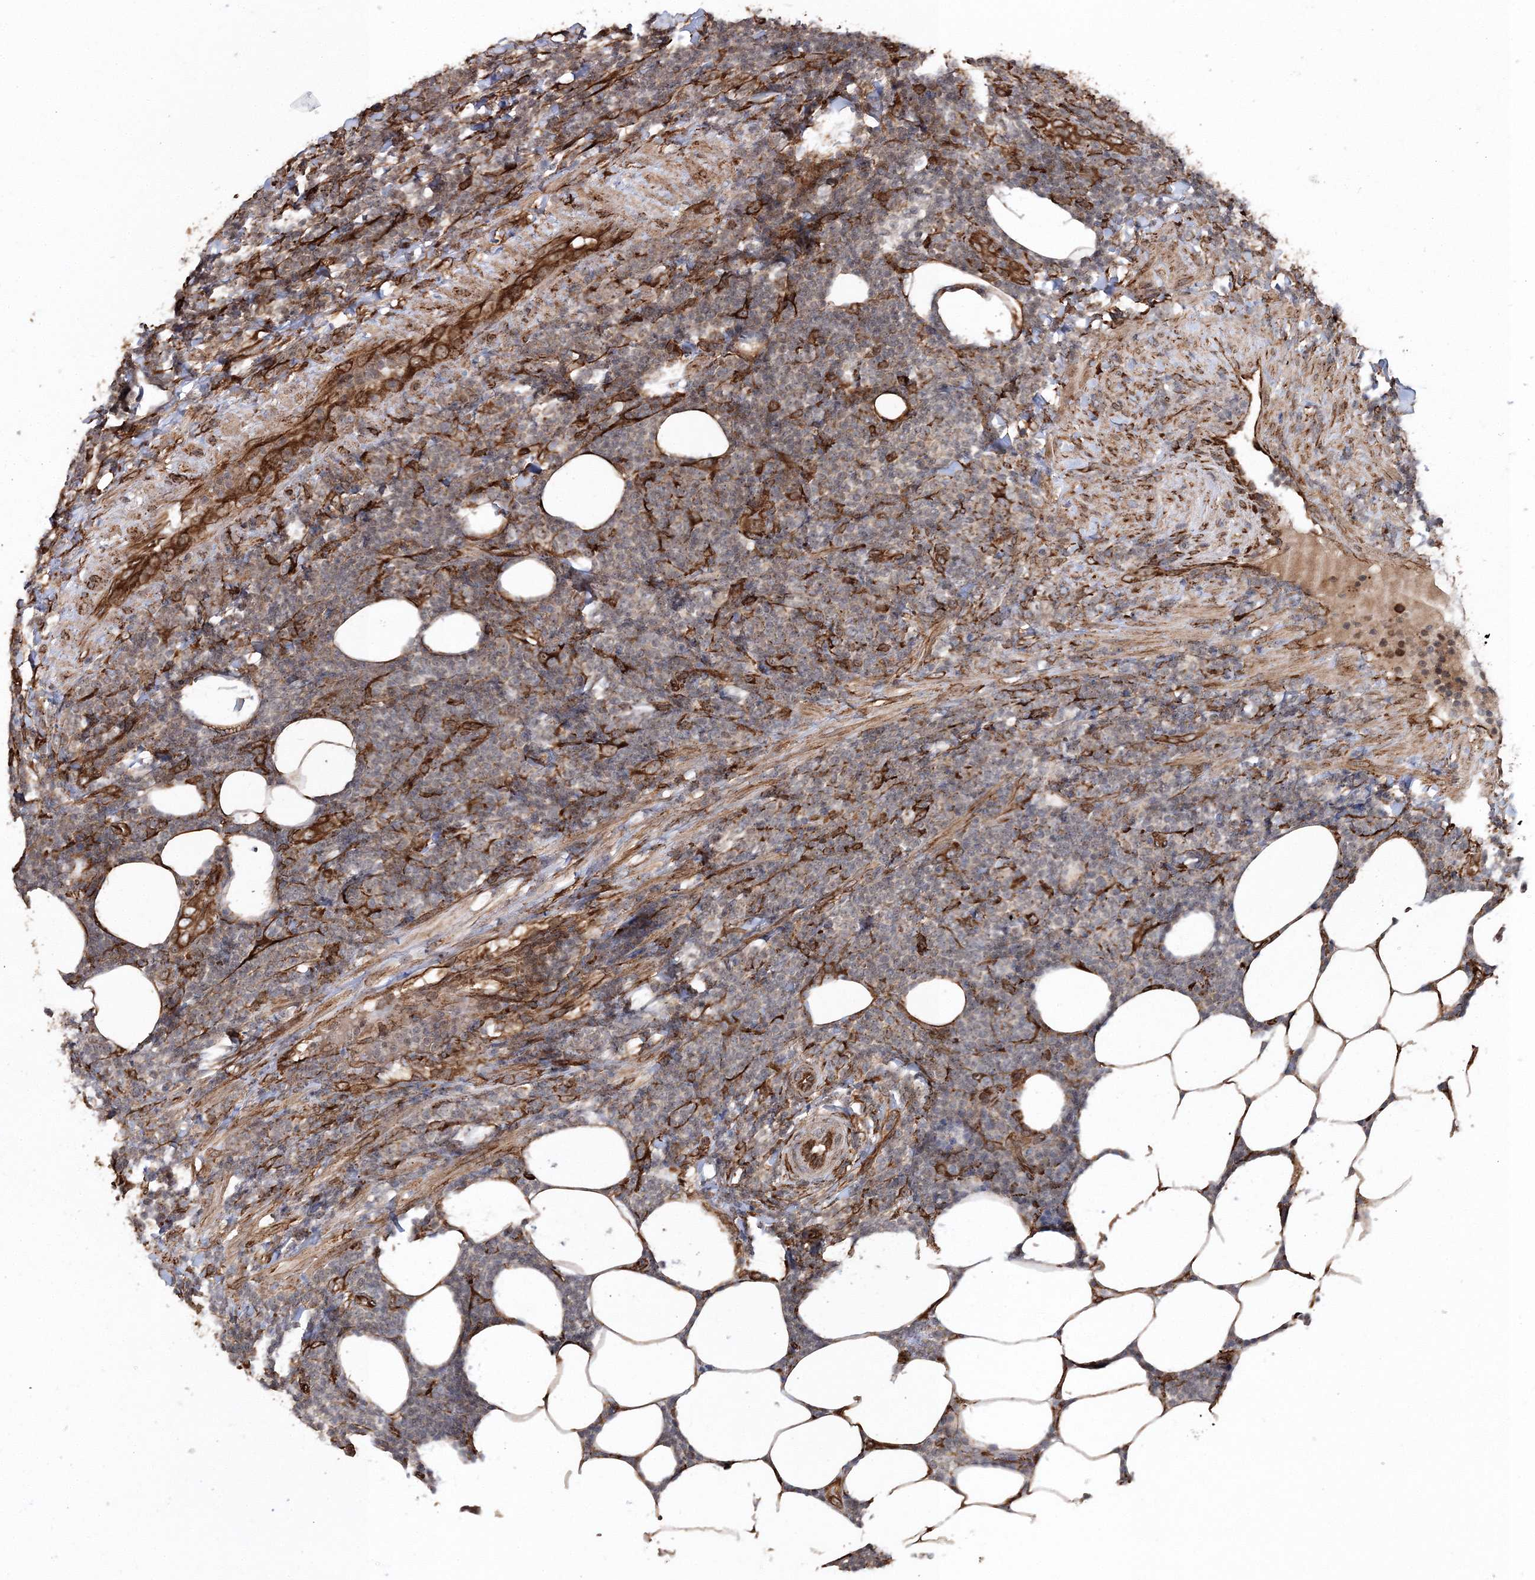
{"staining": {"intensity": "weak", "quantity": "25%-75%", "location": "cytoplasmic/membranous"}, "tissue": "lymphoma", "cell_type": "Tumor cells", "image_type": "cancer", "snomed": [{"axis": "morphology", "description": "Malignant lymphoma, non-Hodgkin's type, Low grade"}, {"axis": "topography", "description": "Lymph node"}], "caption": "Immunohistochemistry (IHC) of lymphoma shows low levels of weak cytoplasmic/membranous positivity in about 25%-75% of tumor cells. The staining was performed using DAB (3,3'-diaminobenzidine) to visualize the protein expression in brown, while the nuclei were stained in blue with hematoxylin (Magnification: 20x).", "gene": "SCRN3", "patient": {"sex": "male", "age": 66}}